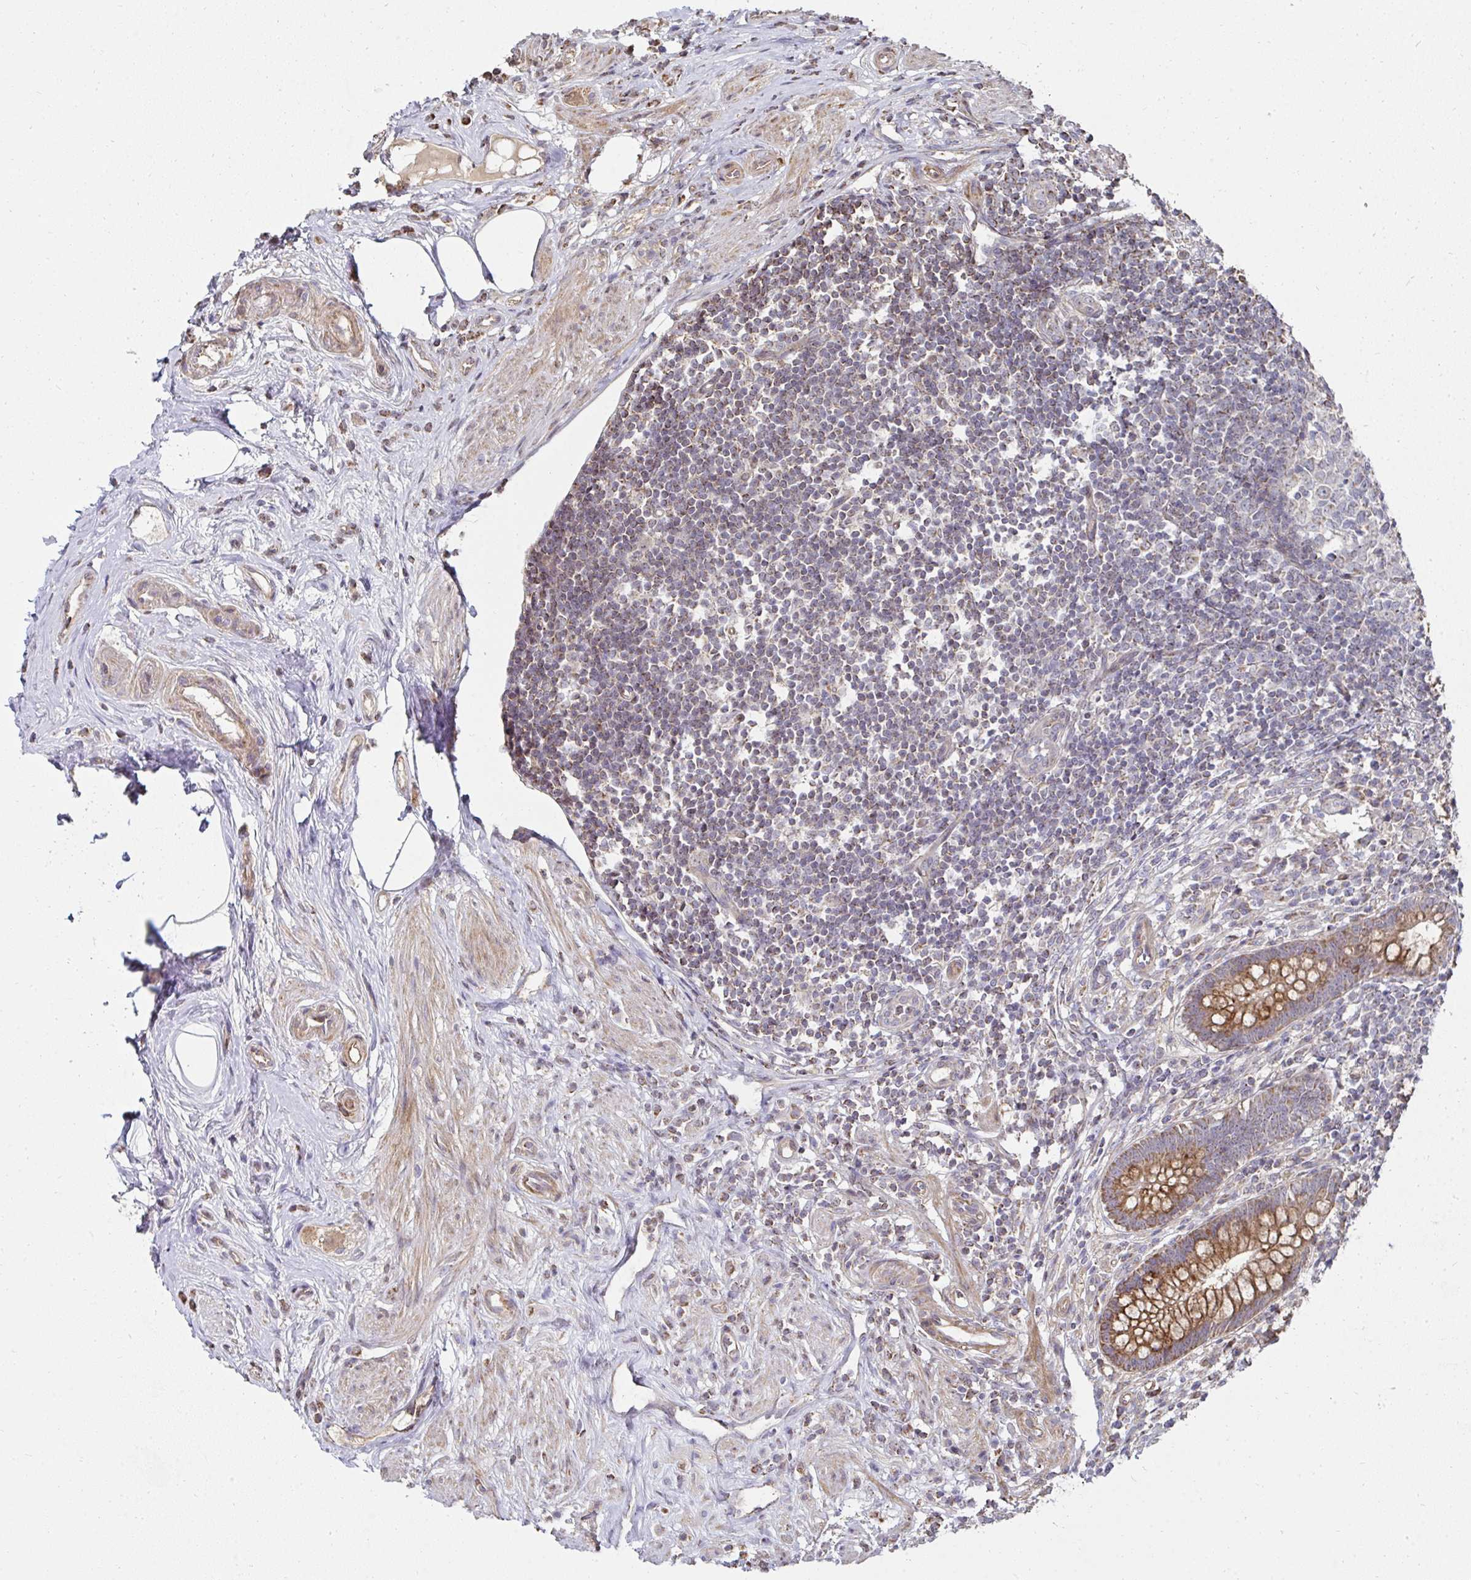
{"staining": {"intensity": "moderate", "quantity": ">75%", "location": "cytoplasmic/membranous"}, "tissue": "appendix", "cell_type": "Glandular cells", "image_type": "normal", "snomed": [{"axis": "morphology", "description": "Normal tissue, NOS"}, {"axis": "topography", "description": "Appendix"}], "caption": "Protein staining by IHC exhibits moderate cytoplasmic/membranous expression in about >75% of glandular cells in unremarkable appendix. The staining was performed using DAB, with brown indicating positive protein expression. Nuclei are stained blue with hematoxylin.", "gene": "AGTPBP1", "patient": {"sex": "female", "age": 56}}